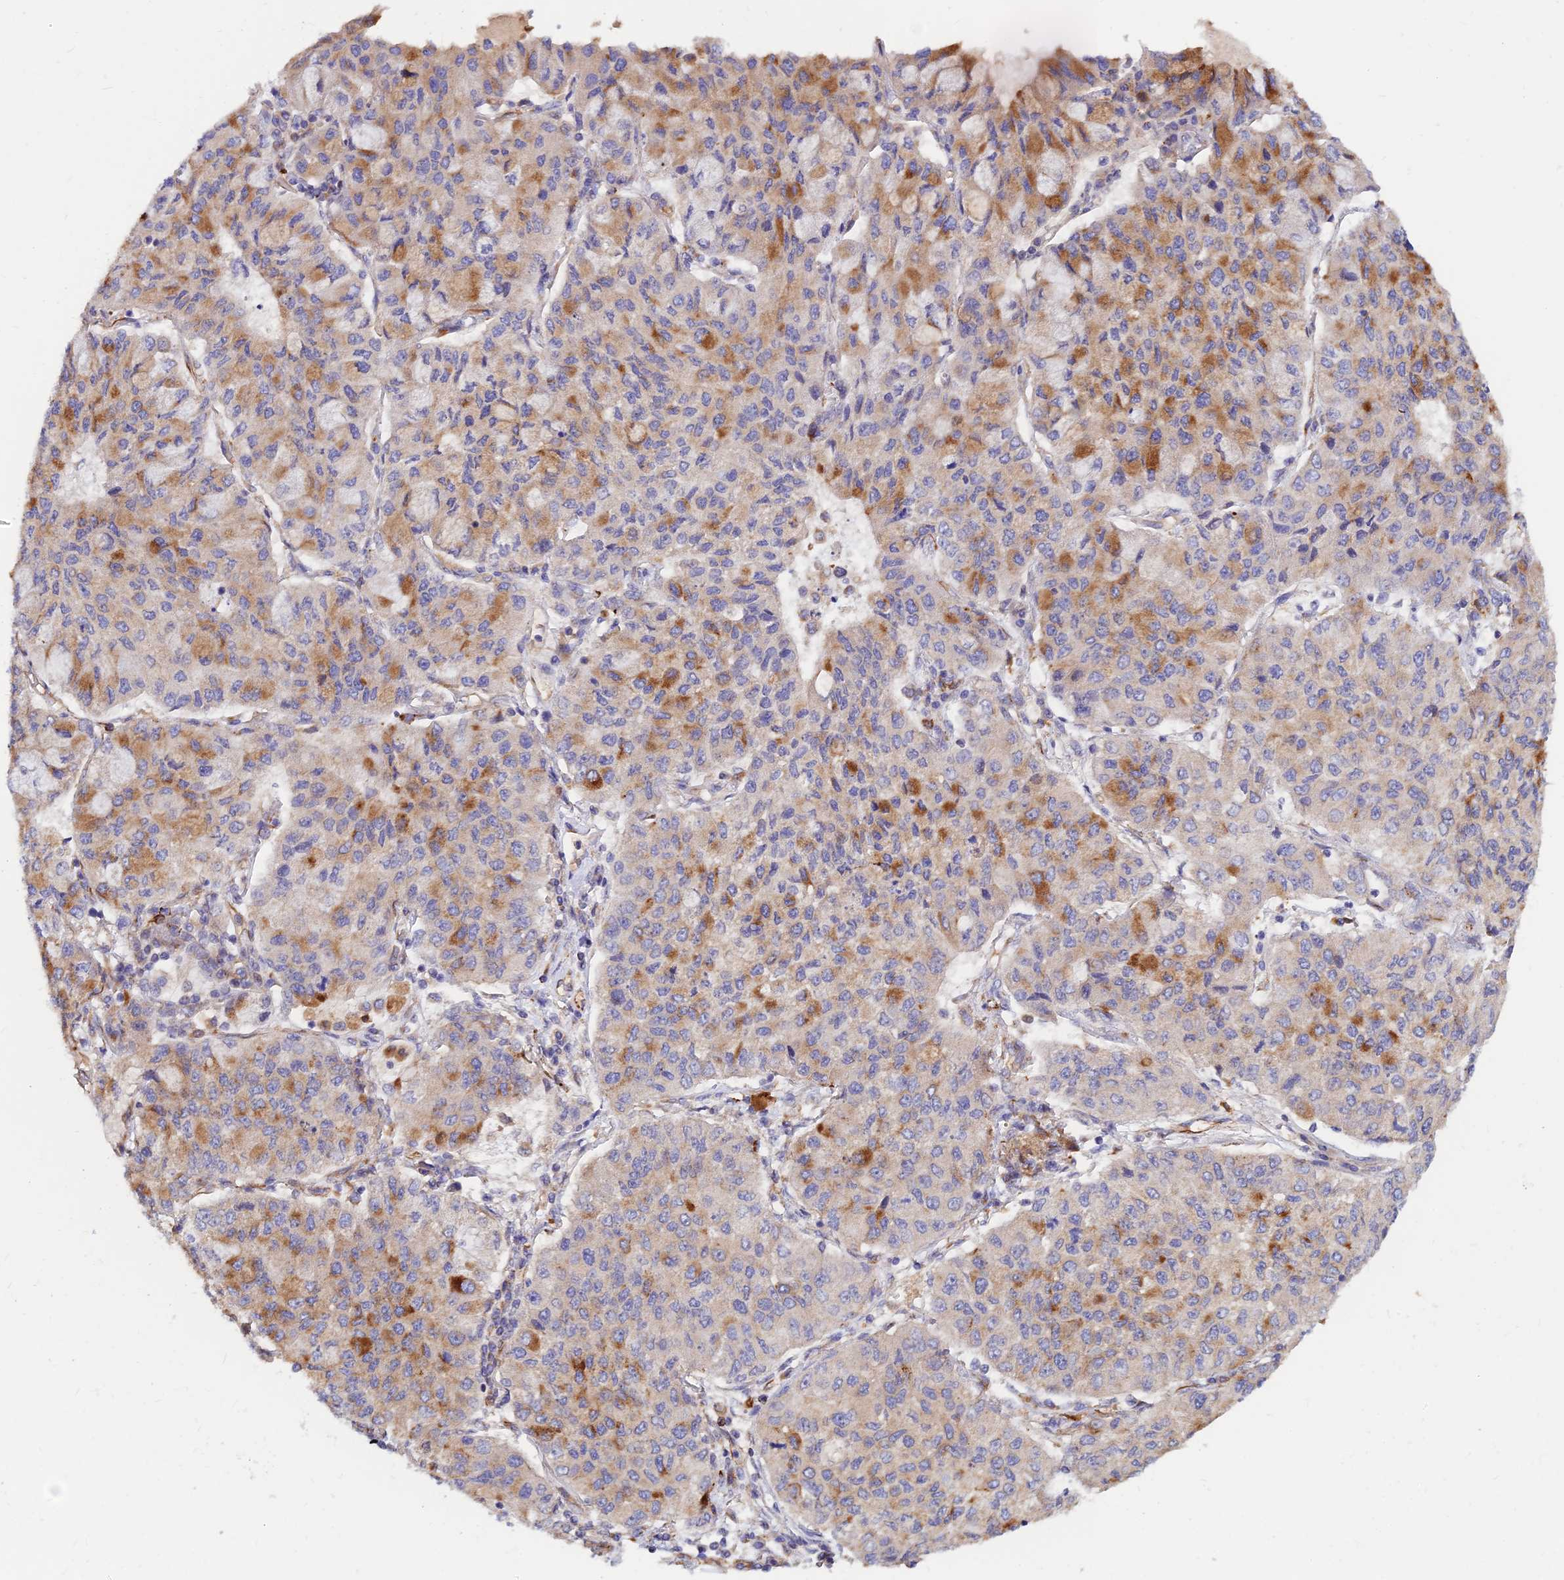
{"staining": {"intensity": "moderate", "quantity": "25%-75%", "location": "cytoplasmic/membranous"}, "tissue": "lung cancer", "cell_type": "Tumor cells", "image_type": "cancer", "snomed": [{"axis": "morphology", "description": "Squamous cell carcinoma, NOS"}, {"axis": "topography", "description": "Lung"}], "caption": "Human squamous cell carcinoma (lung) stained with a brown dye displays moderate cytoplasmic/membranous positive staining in about 25%-75% of tumor cells.", "gene": "CDK18", "patient": {"sex": "male", "age": 74}}